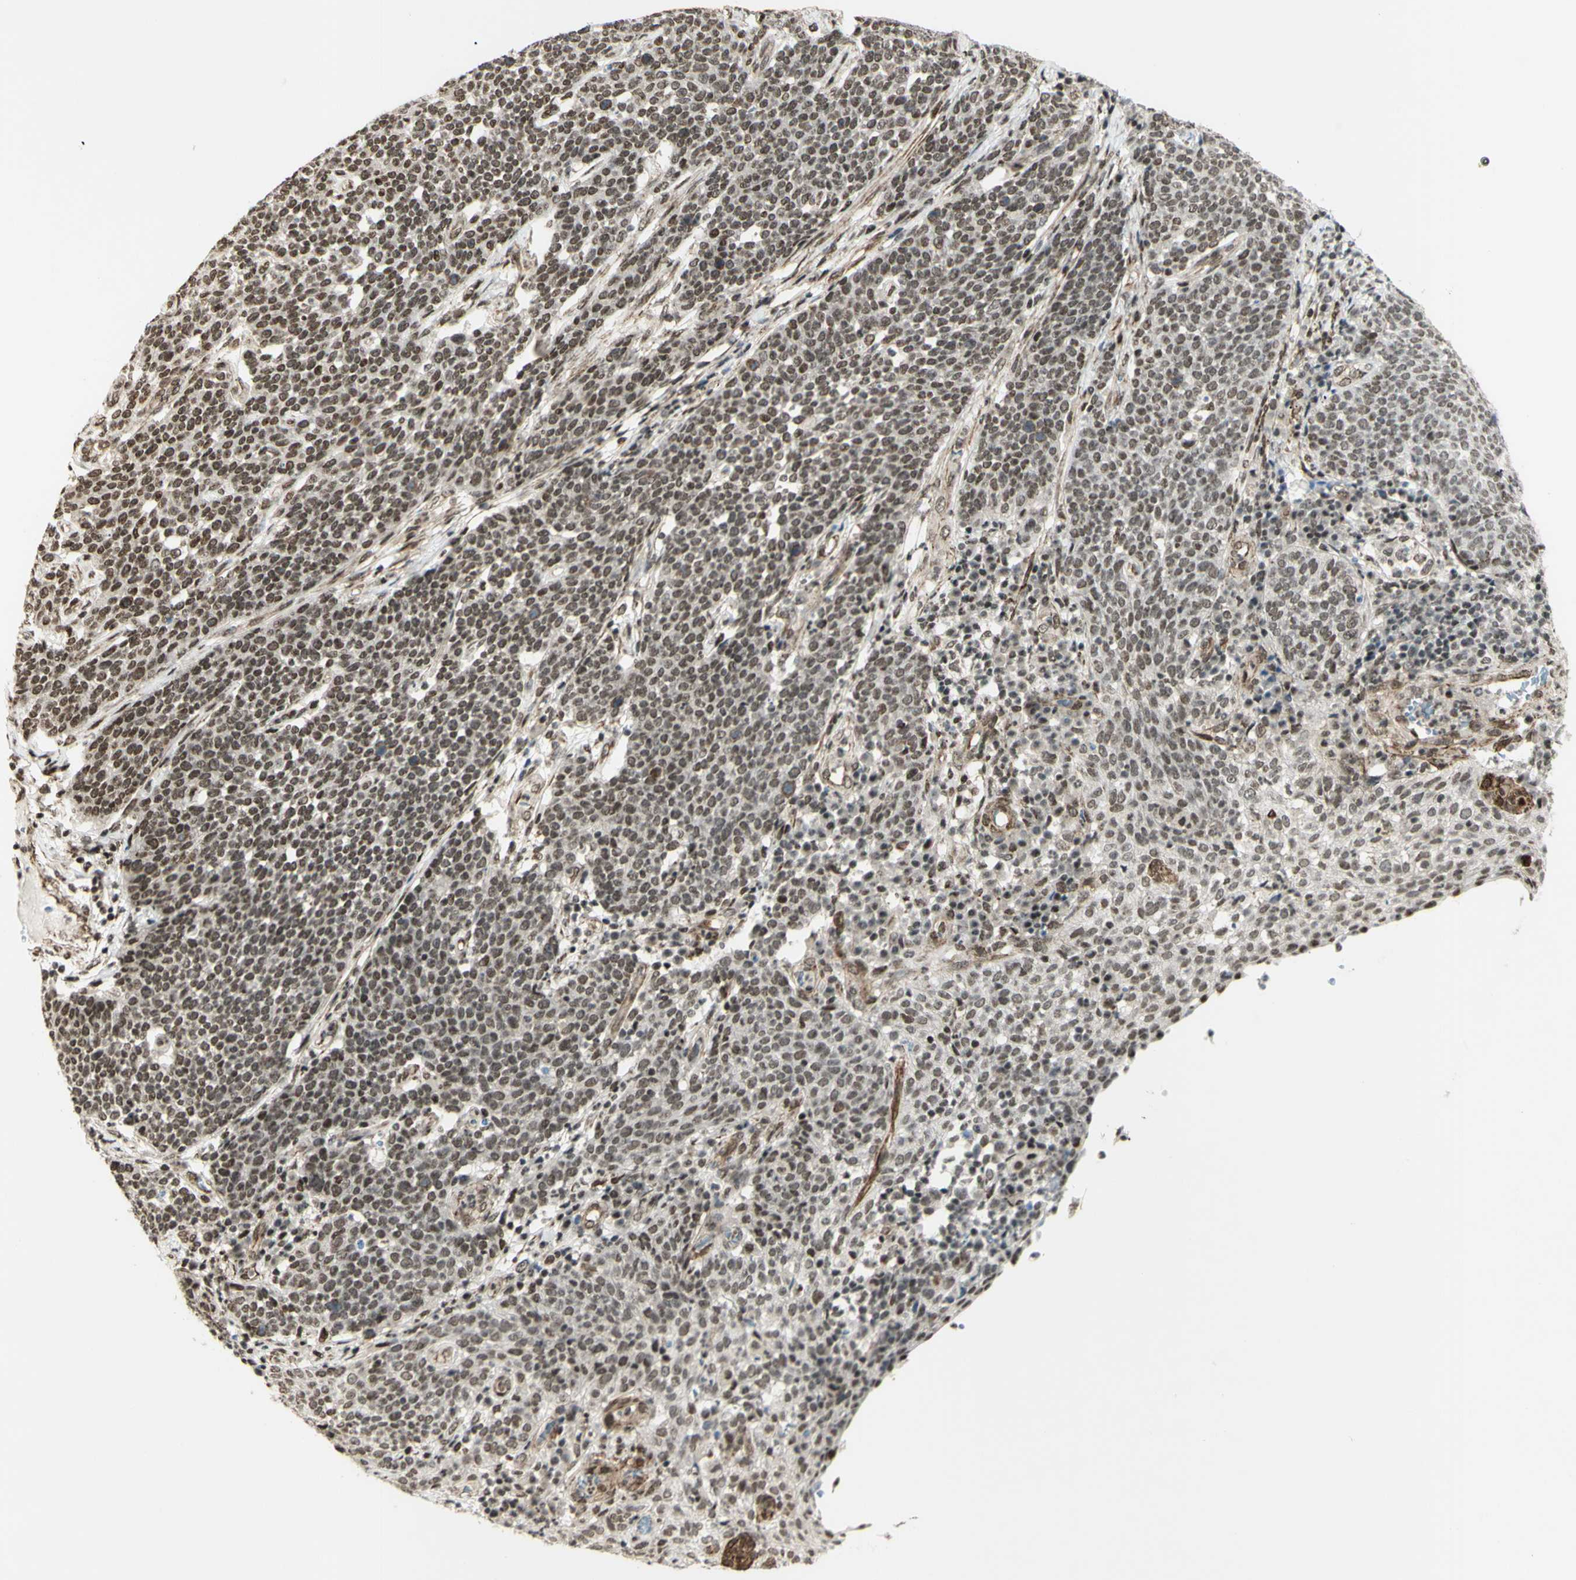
{"staining": {"intensity": "weak", "quantity": ">75%", "location": "nuclear"}, "tissue": "cervical cancer", "cell_type": "Tumor cells", "image_type": "cancer", "snomed": [{"axis": "morphology", "description": "Squamous cell carcinoma, NOS"}, {"axis": "topography", "description": "Cervix"}], "caption": "A low amount of weak nuclear staining is present in approximately >75% of tumor cells in cervical cancer tissue. Nuclei are stained in blue.", "gene": "ZMYM6", "patient": {"sex": "female", "age": 34}}